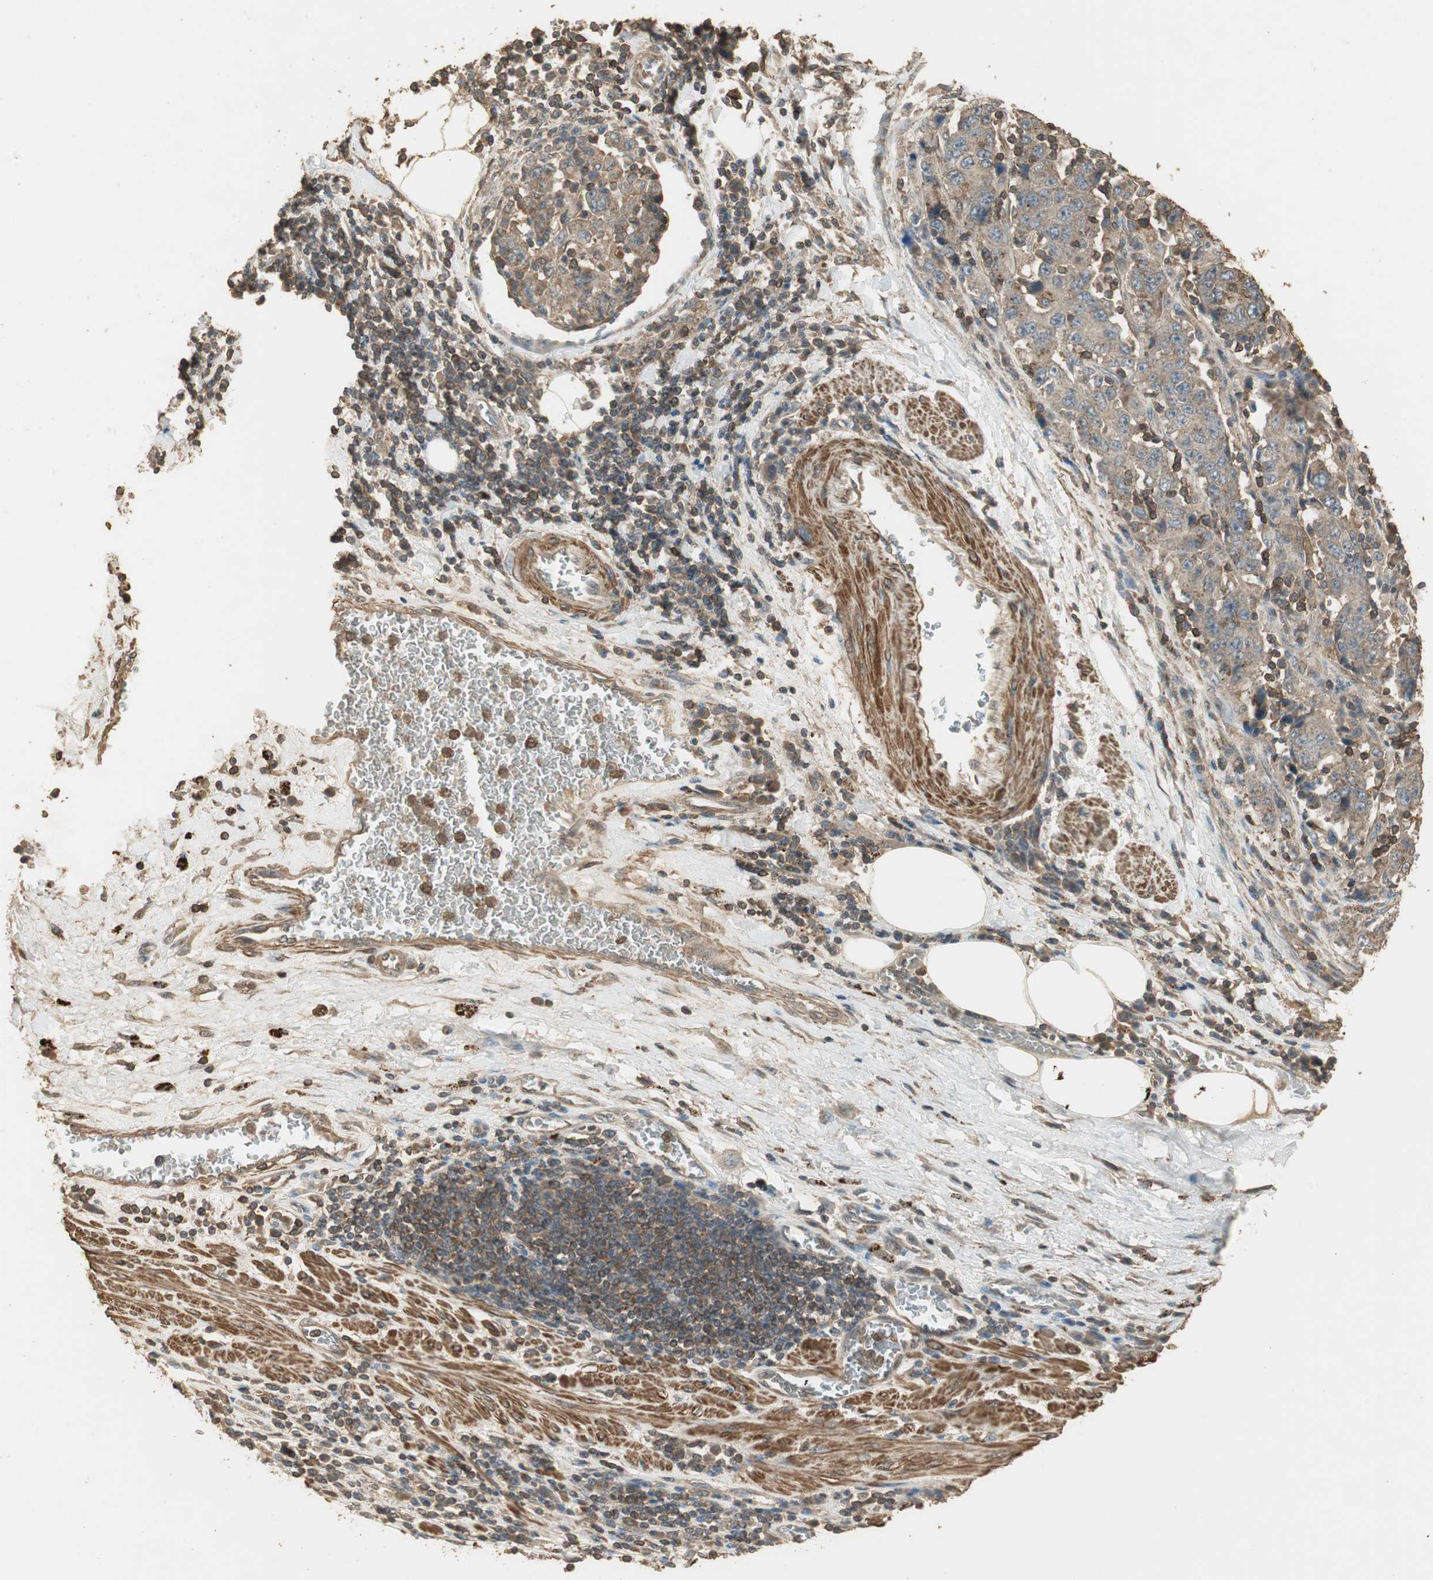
{"staining": {"intensity": "weak", "quantity": "25%-75%", "location": "cytoplasmic/membranous"}, "tissue": "stomach cancer", "cell_type": "Tumor cells", "image_type": "cancer", "snomed": [{"axis": "morphology", "description": "Normal tissue, NOS"}, {"axis": "morphology", "description": "Adenocarcinoma, NOS"}, {"axis": "topography", "description": "Stomach, upper"}, {"axis": "topography", "description": "Stomach"}], "caption": "Immunohistochemical staining of human stomach cancer displays low levels of weak cytoplasmic/membranous staining in approximately 25%-75% of tumor cells.", "gene": "USP2", "patient": {"sex": "male", "age": 59}}